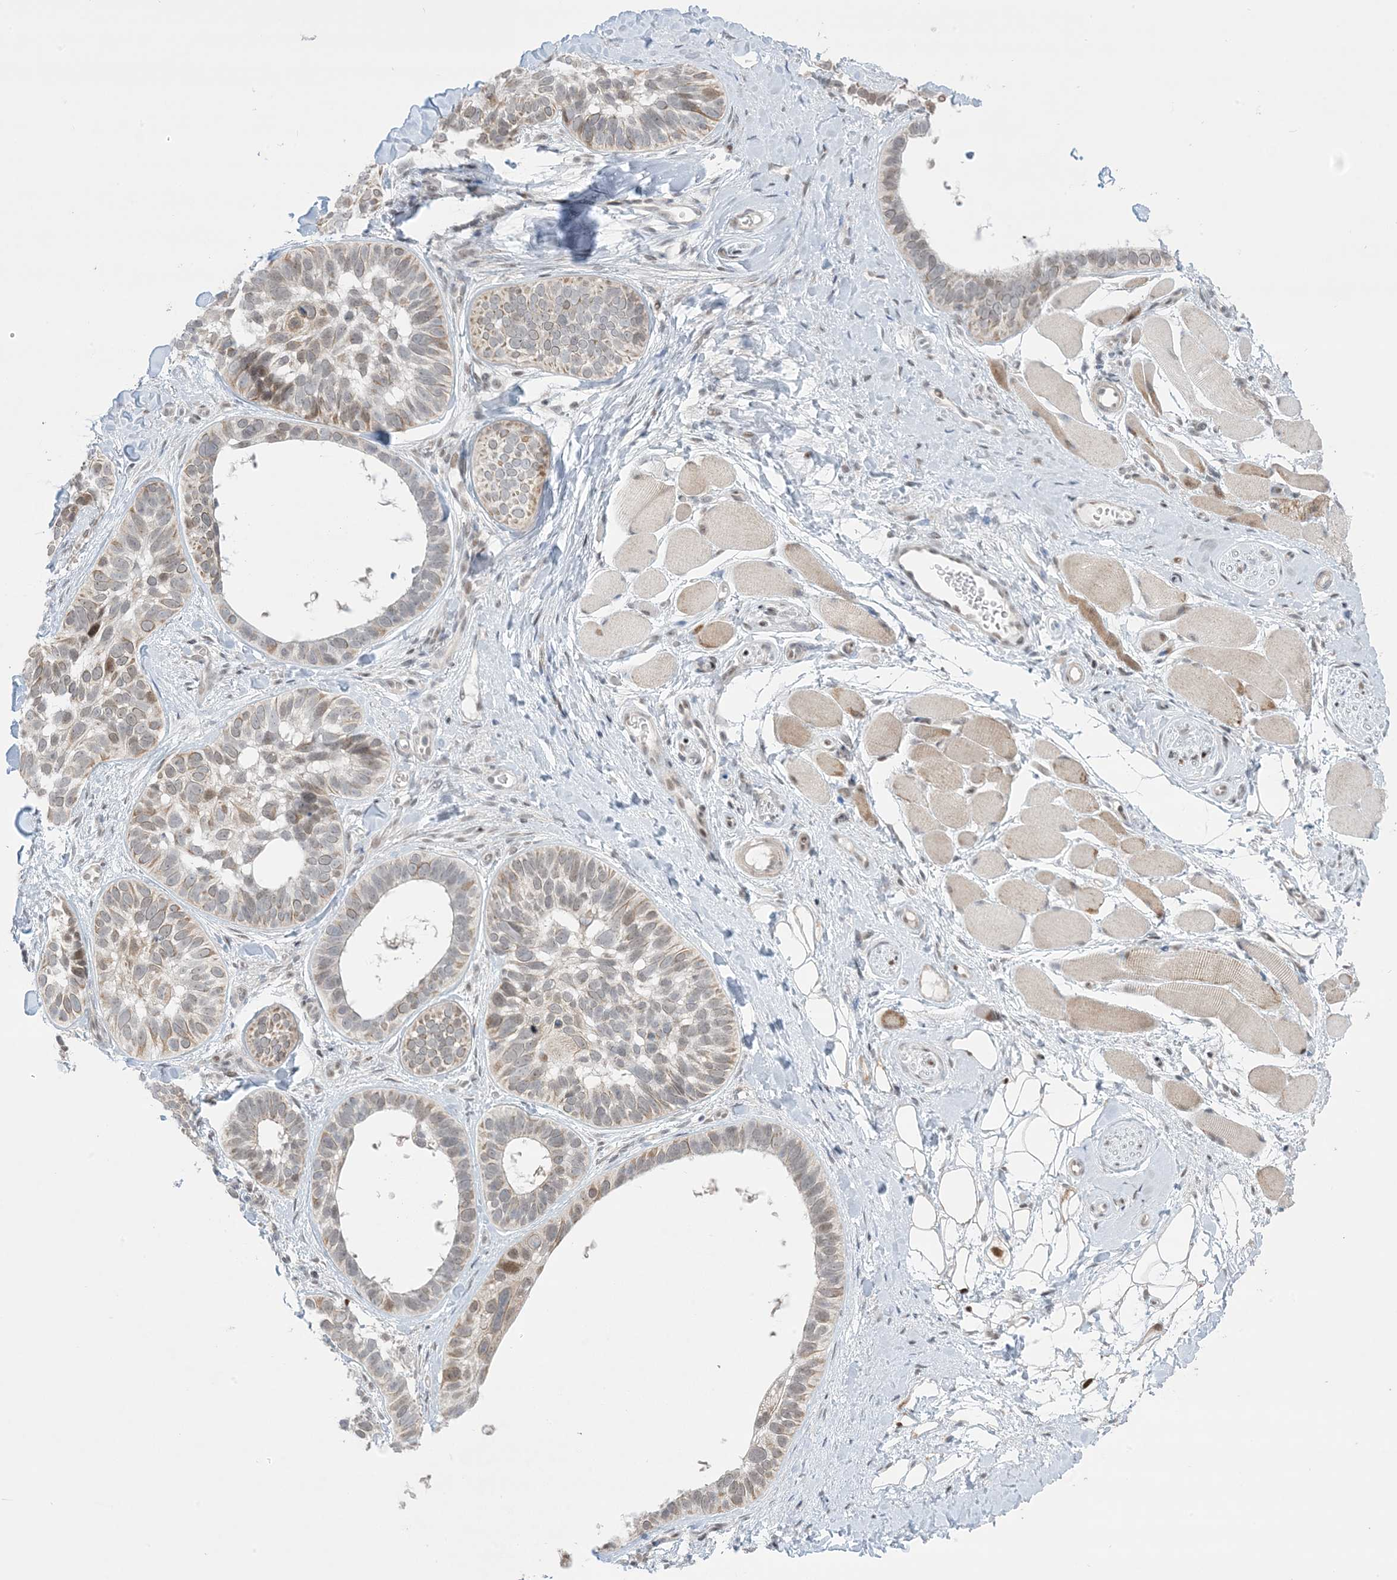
{"staining": {"intensity": "weak", "quantity": "25%-75%", "location": "cytoplasmic/membranous"}, "tissue": "skin cancer", "cell_type": "Tumor cells", "image_type": "cancer", "snomed": [{"axis": "morphology", "description": "Basal cell carcinoma"}, {"axis": "topography", "description": "Skin"}], "caption": "Approximately 25%-75% of tumor cells in human skin cancer exhibit weak cytoplasmic/membranous protein positivity as visualized by brown immunohistochemical staining.", "gene": "TFPT", "patient": {"sex": "male", "age": 62}}